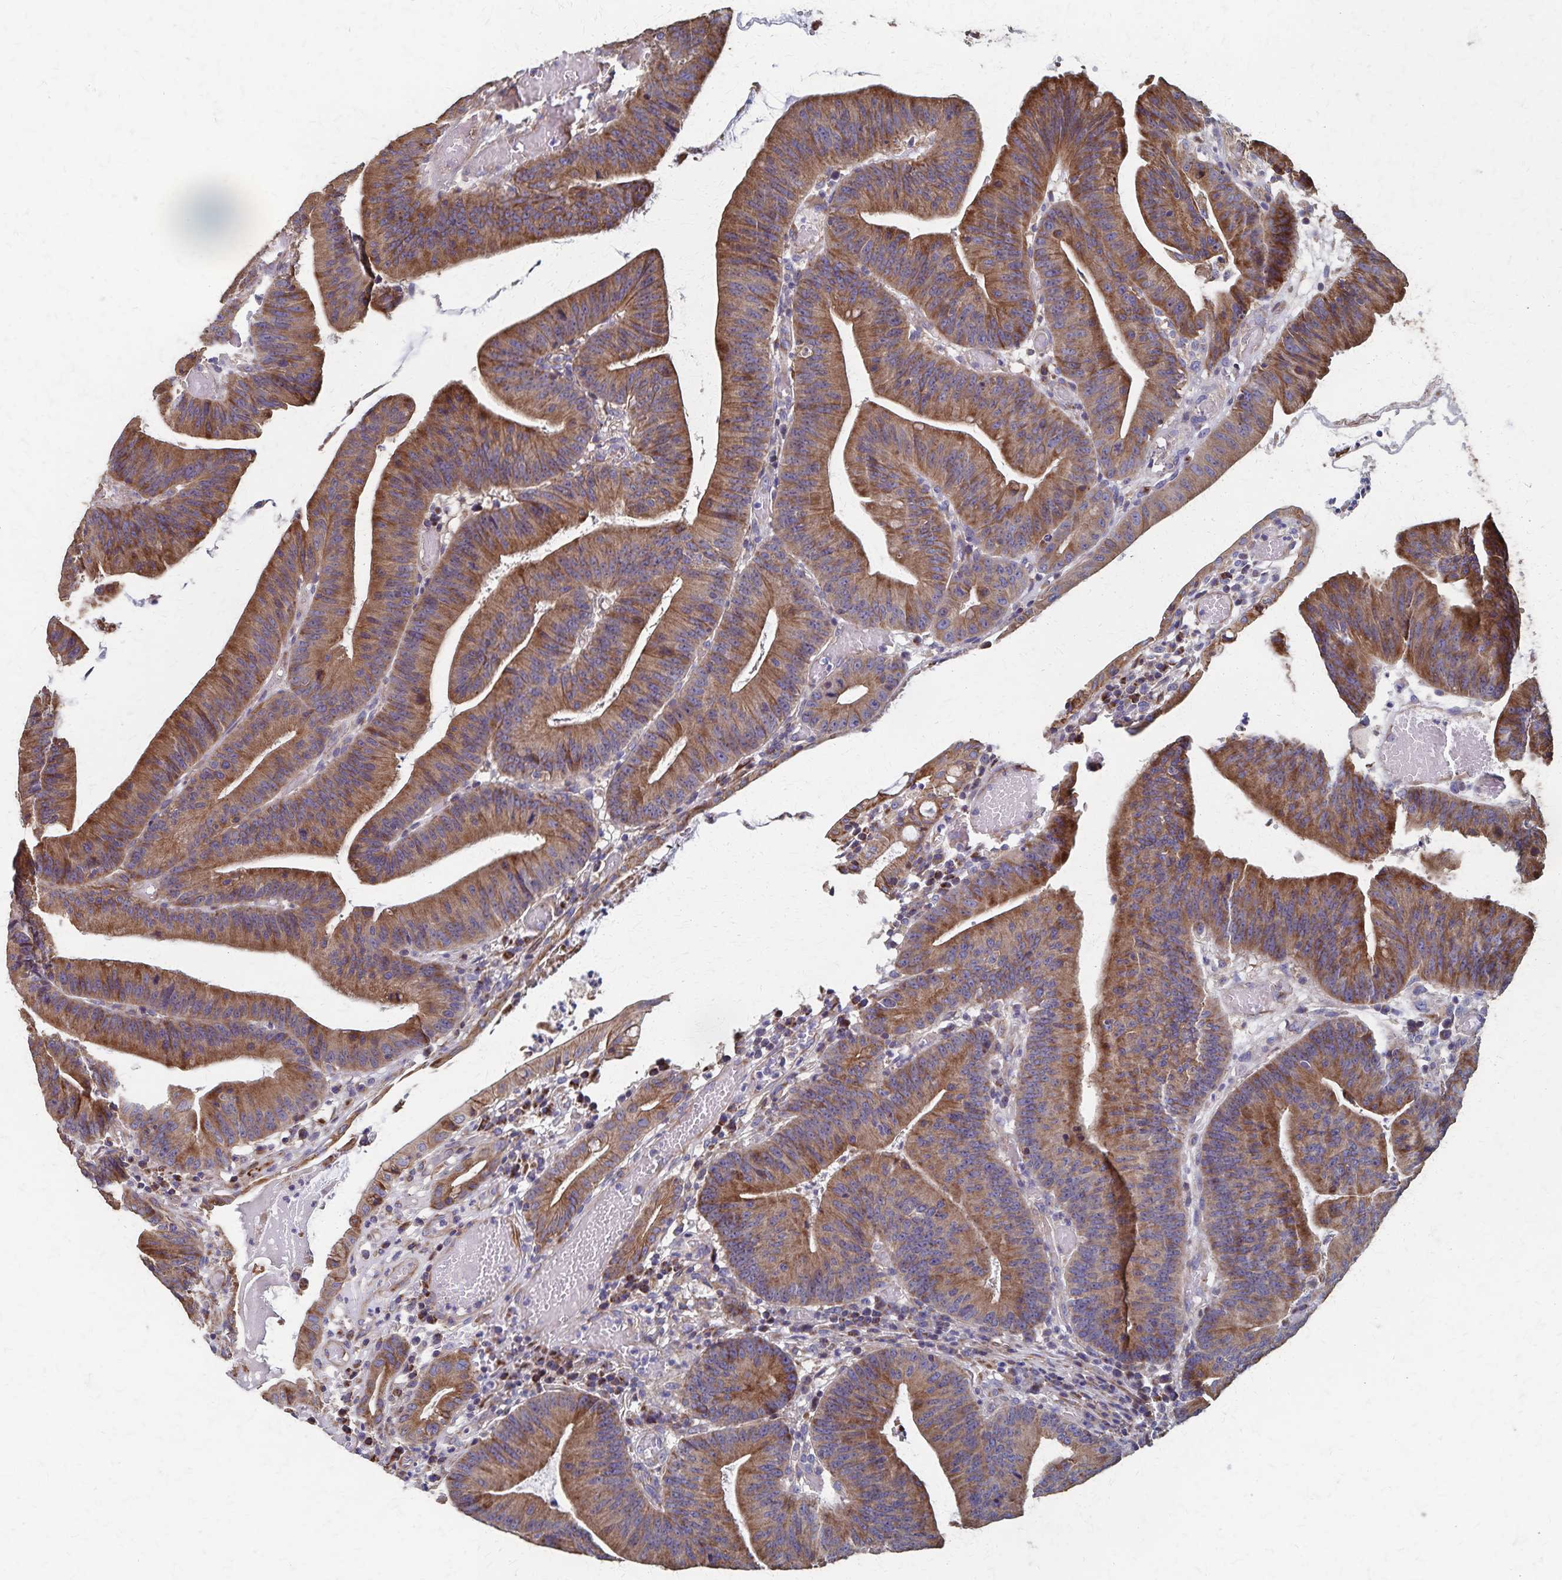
{"staining": {"intensity": "moderate", "quantity": ">75%", "location": "cytoplasmic/membranous"}, "tissue": "colorectal cancer", "cell_type": "Tumor cells", "image_type": "cancer", "snomed": [{"axis": "morphology", "description": "Adenocarcinoma, NOS"}, {"axis": "topography", "description": "Colon"}], "caption": "Protein analysis of colorectal cancer tissue exhibits moderate cytoplasmic/membranous expression in approximately >75% of tumor cells. Using DAB (3,3'-diaminobenzidine) (brown) and hematoxylin (blue) stains, captured at high magnification using brightfield microscopy.", "gene": "PGAP2", "patient": {"sex": "female", "age": 78}}